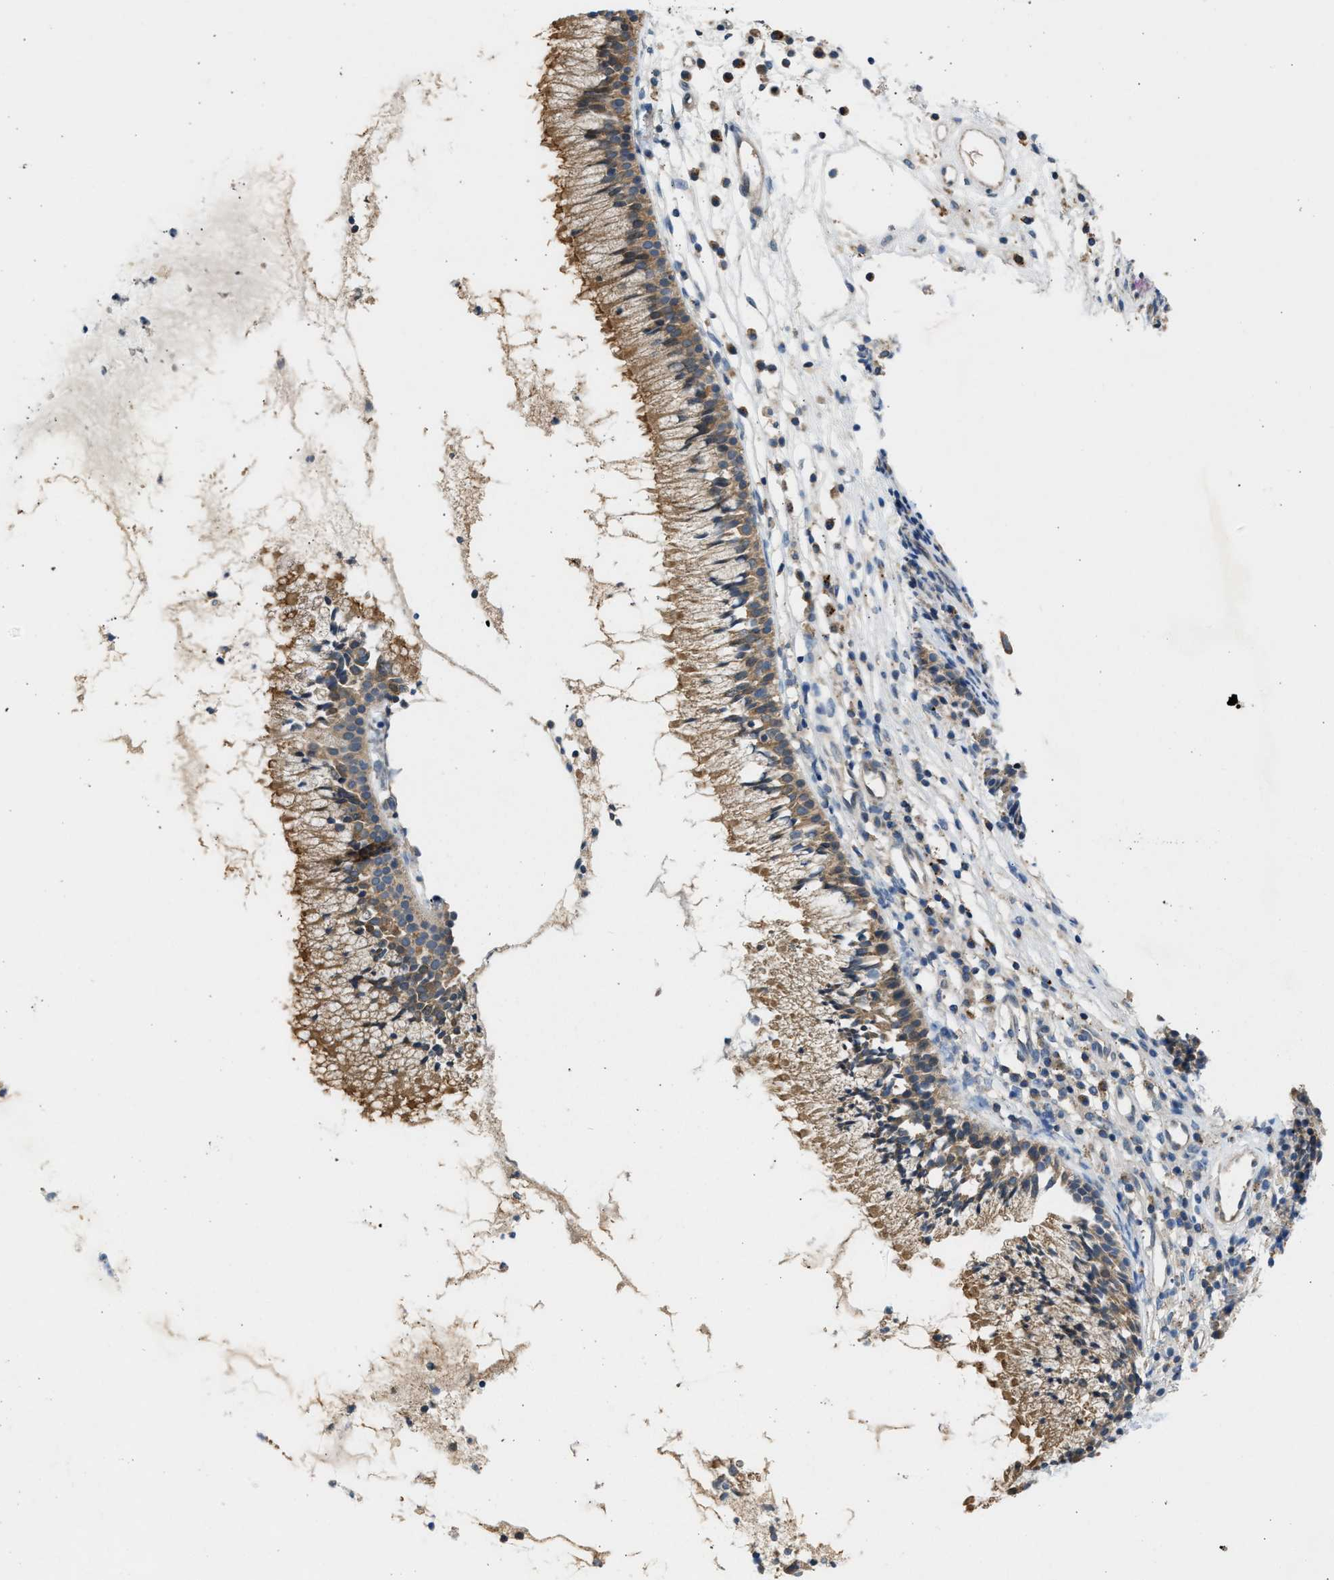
{"staining": {"intensity": "strong", "quantity": ">75%", "location": "cytoplasmic/membranous"}, "tissue": "nasopharynx", "cell_type": "Respiratory epithelial cells", "image_type": "normal", "snomed": [{"axis": "morphology", "description": "Normal tissue, NOS"}, {"axis": "topography", "description": "Nasopharynx"}], "caption": "Immunohistochemical staining of normal human nasopharynx demonstrates >75% levels of strong cytoplasmic/membranous protein staining in approximately >75% of respiratory epithelial cells. The staining is performed using DAB (3,3'-diaminobenzidine) brown chromogen to label protein expression. The nuclei are counter-stained blue using hematoxylin.", "gene": "CYP1A1", "patient": {"sex": "male", "age": 21}}